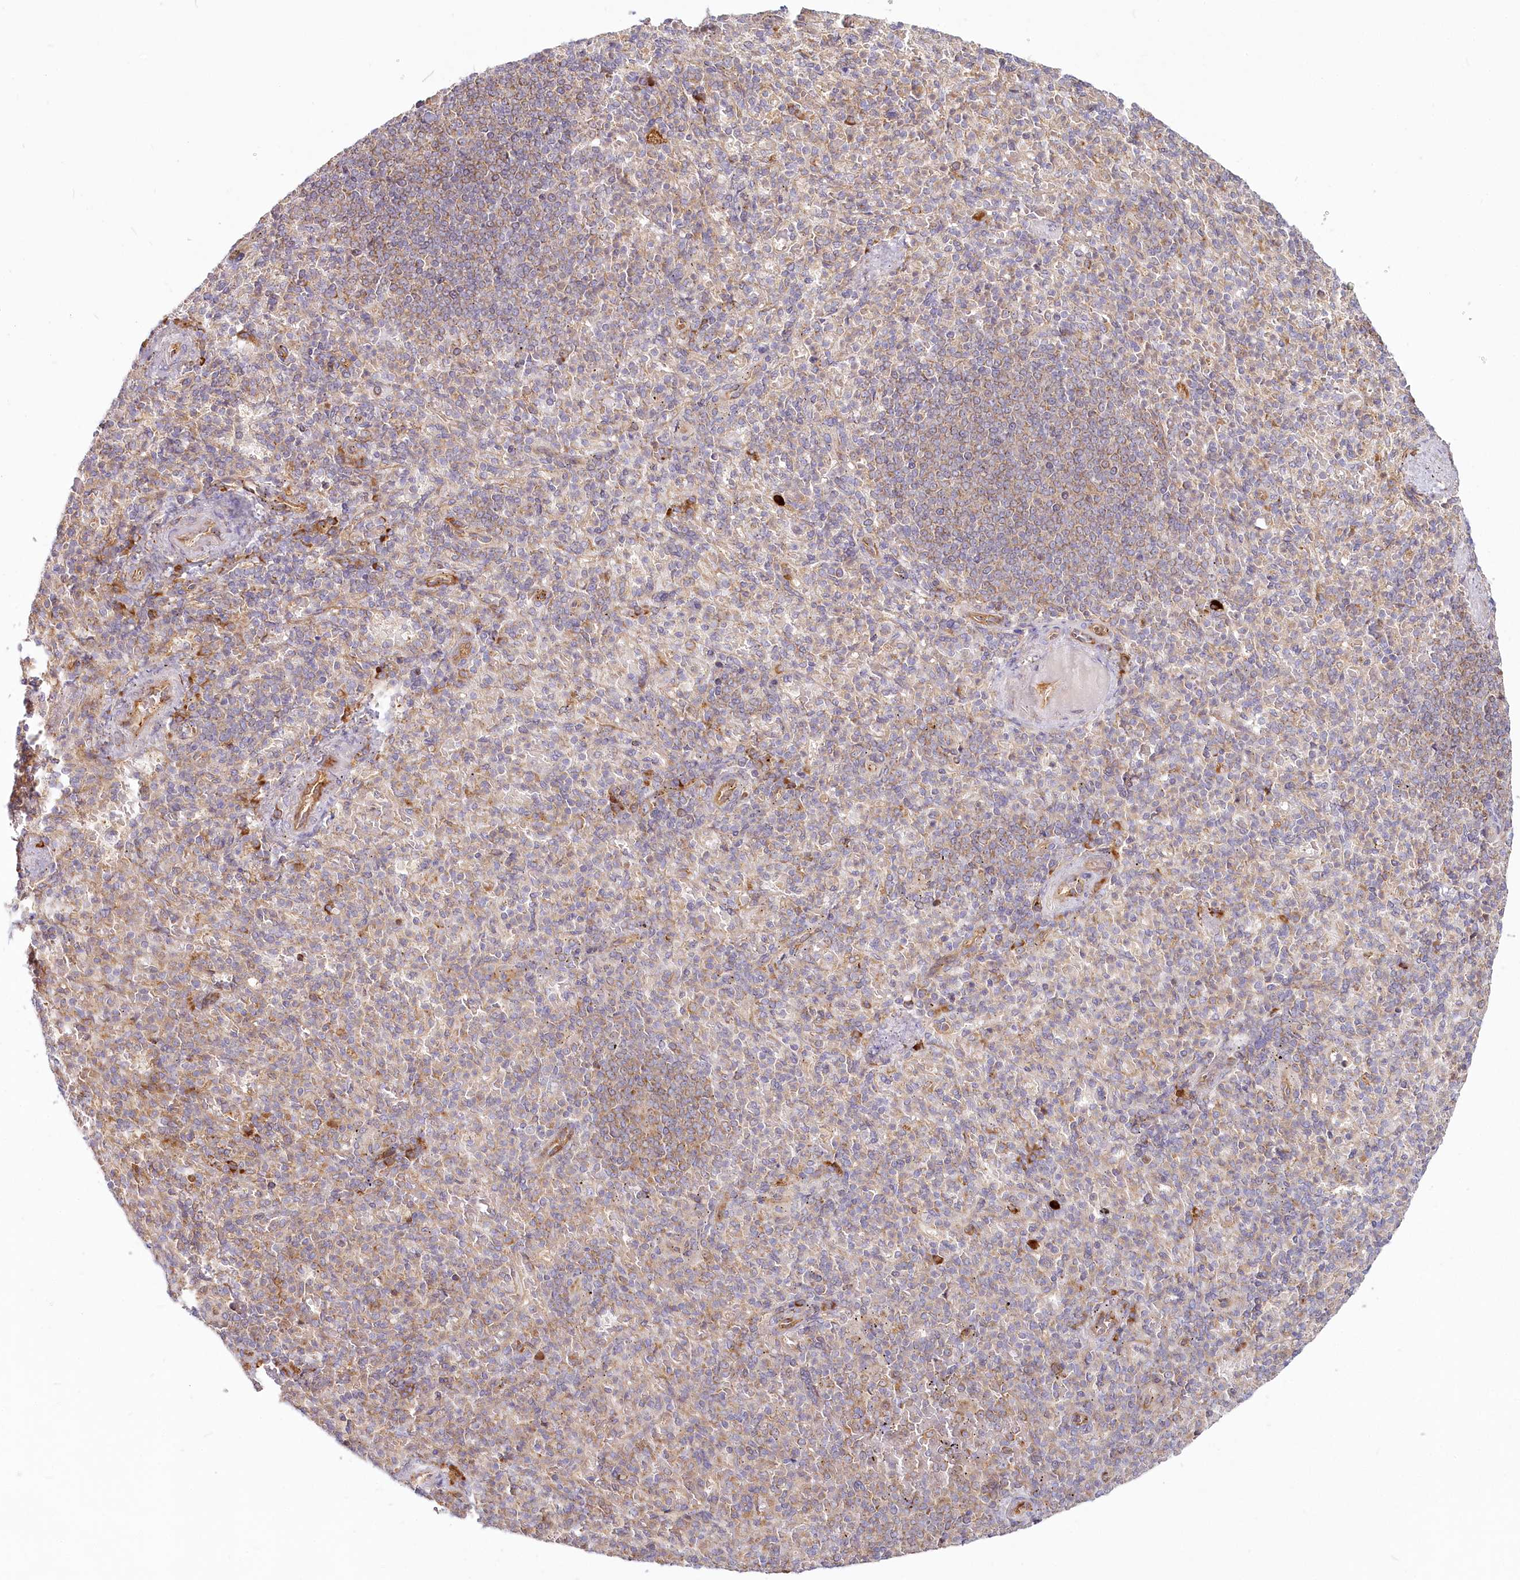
{"staining": {"intensity": "moderate", "quantity": "<25%", "location": "cytoplasmic/membranous"}, "tissue": "spleen", "cell_type": "Cells in red pulp", "image_type": "normal", "snomed": [{"axis": "morphology", "description": "Normal tissue, NOS"}, {"axis": "topography", "description": "Spleen"}], "caption": "The photomicrograph demonstrates staining of unremarkable spleen, revealing moderate cytoplasmic/membranous protein staining (brown color) within cells in red pulp. The staining was performed using DAB (3,3'-diaminobenzidine) to visualize the protein expression in brown, while the nuclei were stained in blue with hematoxylin (Magnification: 20x).", "gene": "HARS2", "patient": {"sex": "female", "age": 74}}